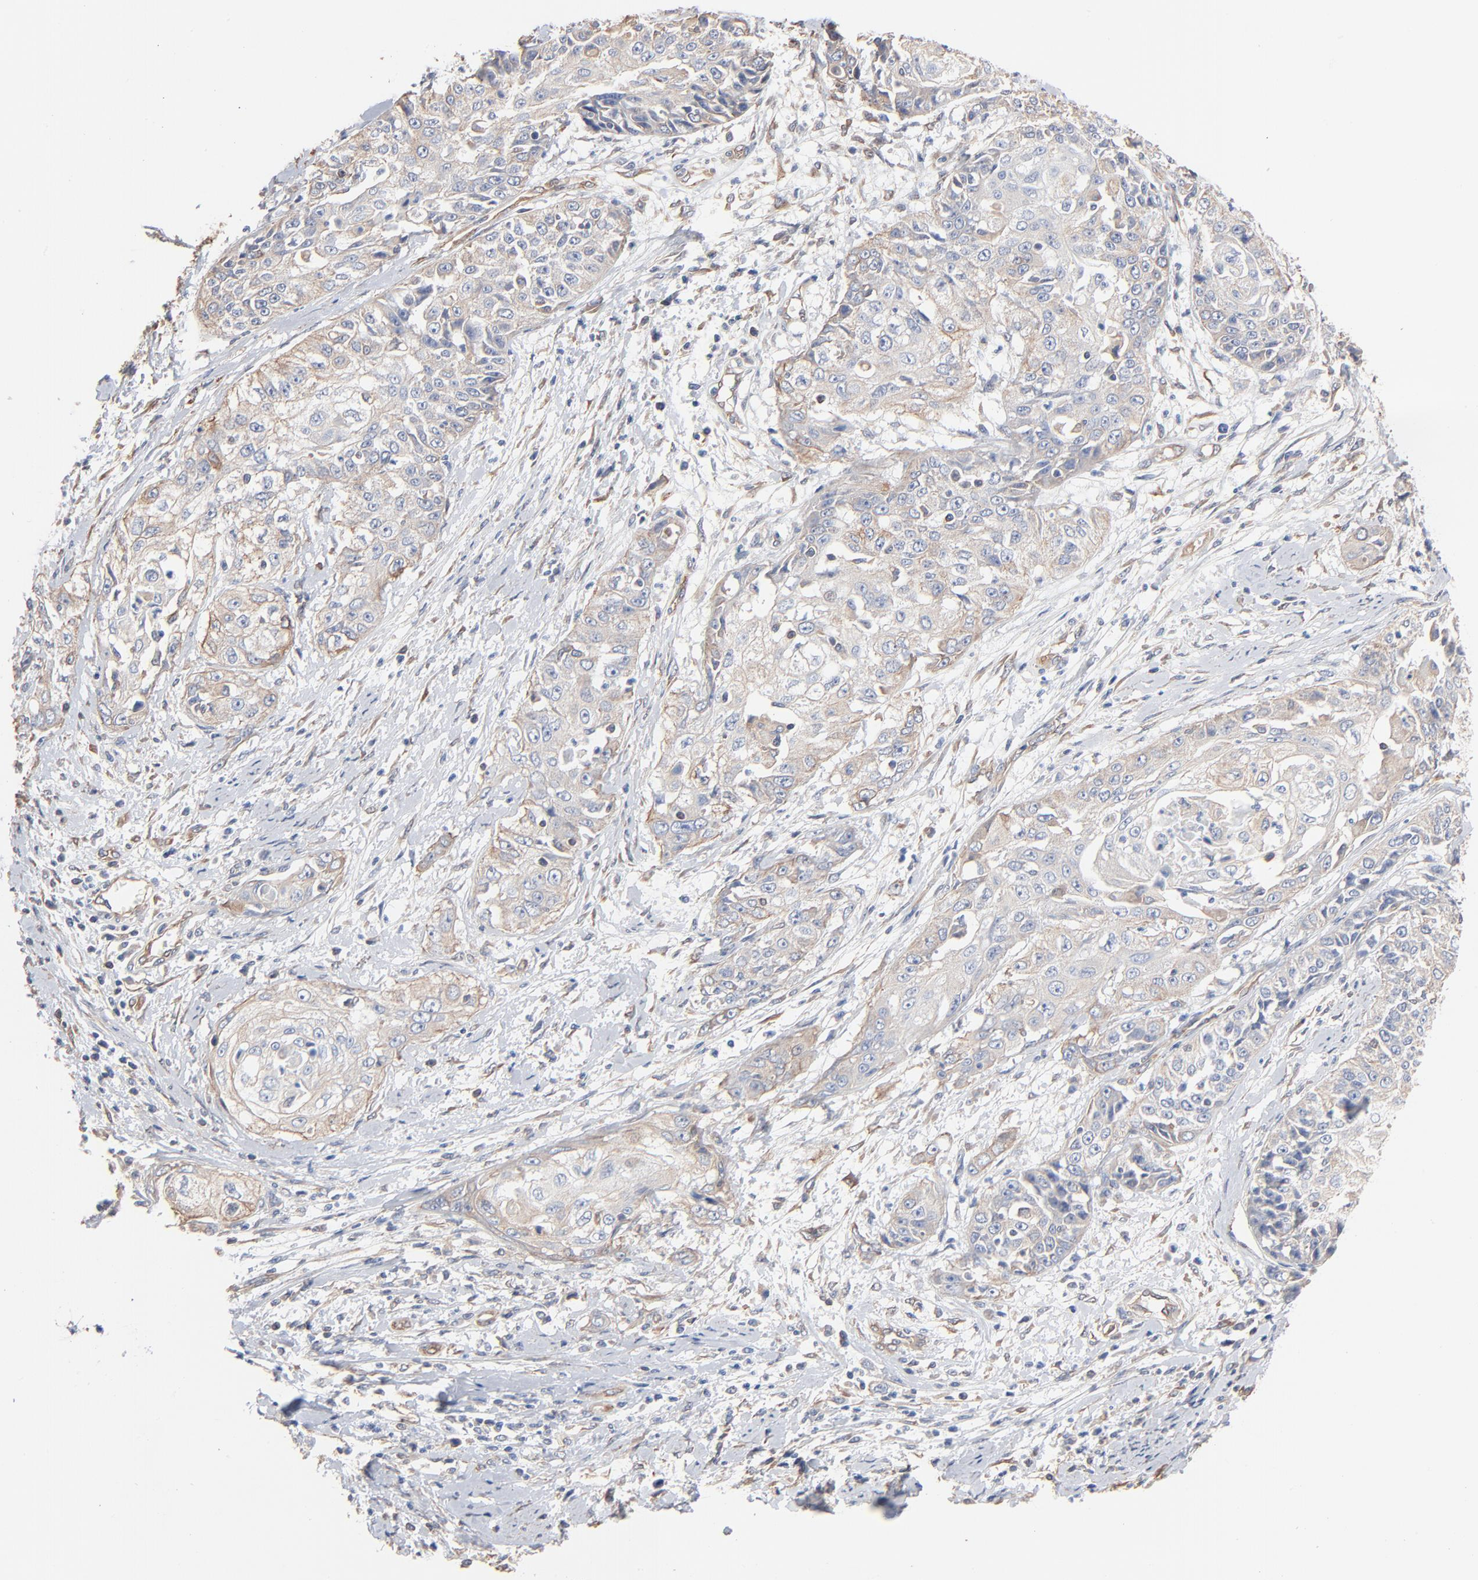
{"staining": {"intensity": "weak", "quantity": "<25%", "location": "cytoplasmic/membranous"}, "tissue": "cervical cancer", "cell_type": "Tumor cells", "image_type": "cancer", "snomed": [{"axis": "morphology", "description": "Squamous cell carcinoma, NOS"}, {"axis": "topography", "description": "Cervix"}], "caption": "Human cervical cancer stained for a protein using IHC reveals no positivity in tumor cells.", "gene": "ABCD4", "patient": {"sex": "female", "age": 64}}